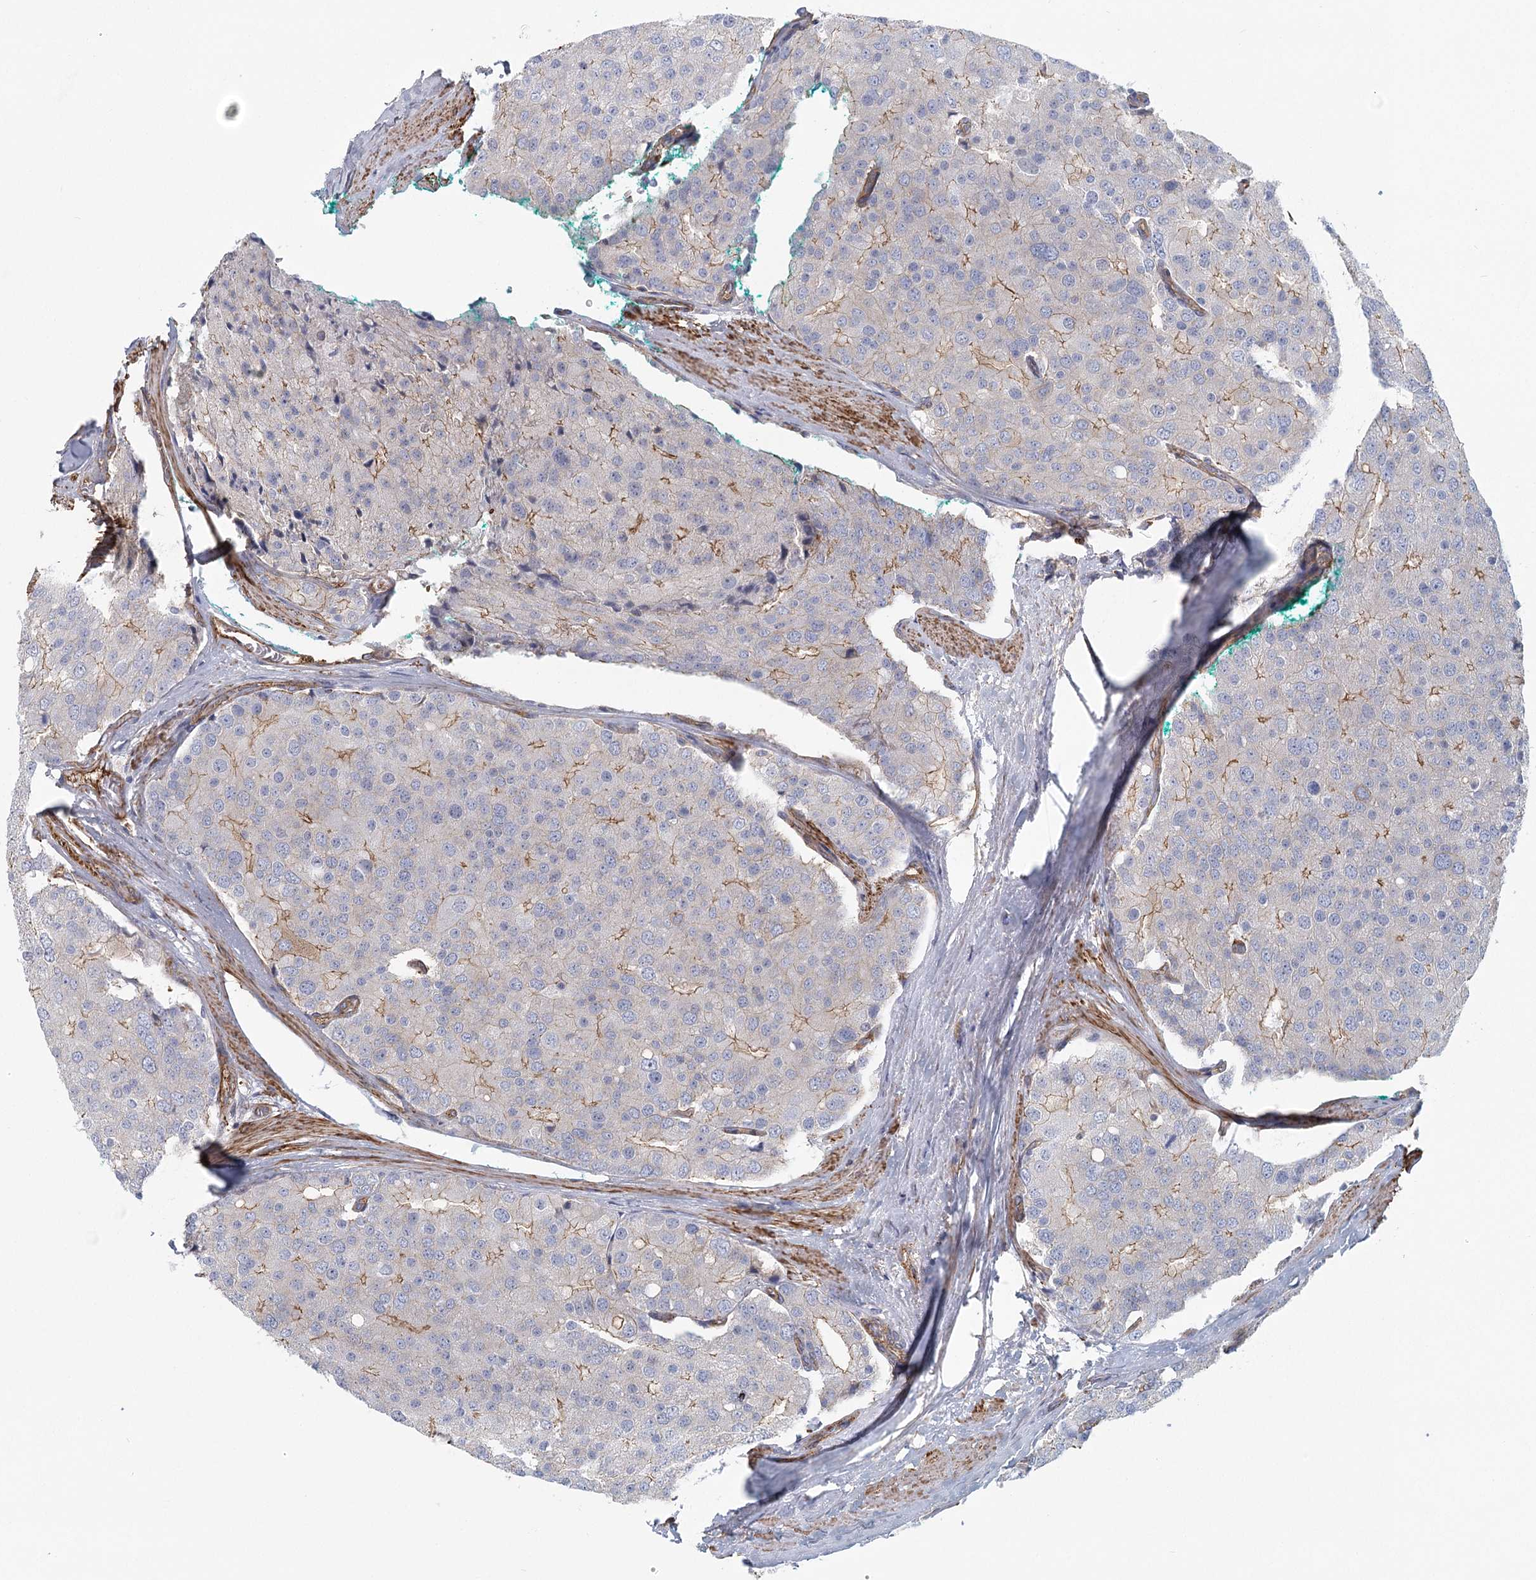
{"staining": {"intensity": "negative", "quantity": "none", "location": "none"}, "tissue": "prostate cancer", "cell_type": "Tumor cells", "image_type": "cancer", "snomed": [{"axis": "morphology", "description": "Adenocarcinoma, High grade"}, {"axis": "topography", "description": "Prostate"}], "caption": "High magnification brightfield microscopy of prostate adenocarcinoma (high-grade) stained with DAB (brown) and counterstained with hematoxylin (blue): tumor cells show no significant positivity.", "gene": "IFT46", "patient": {"sex": "male", "age": 50}}